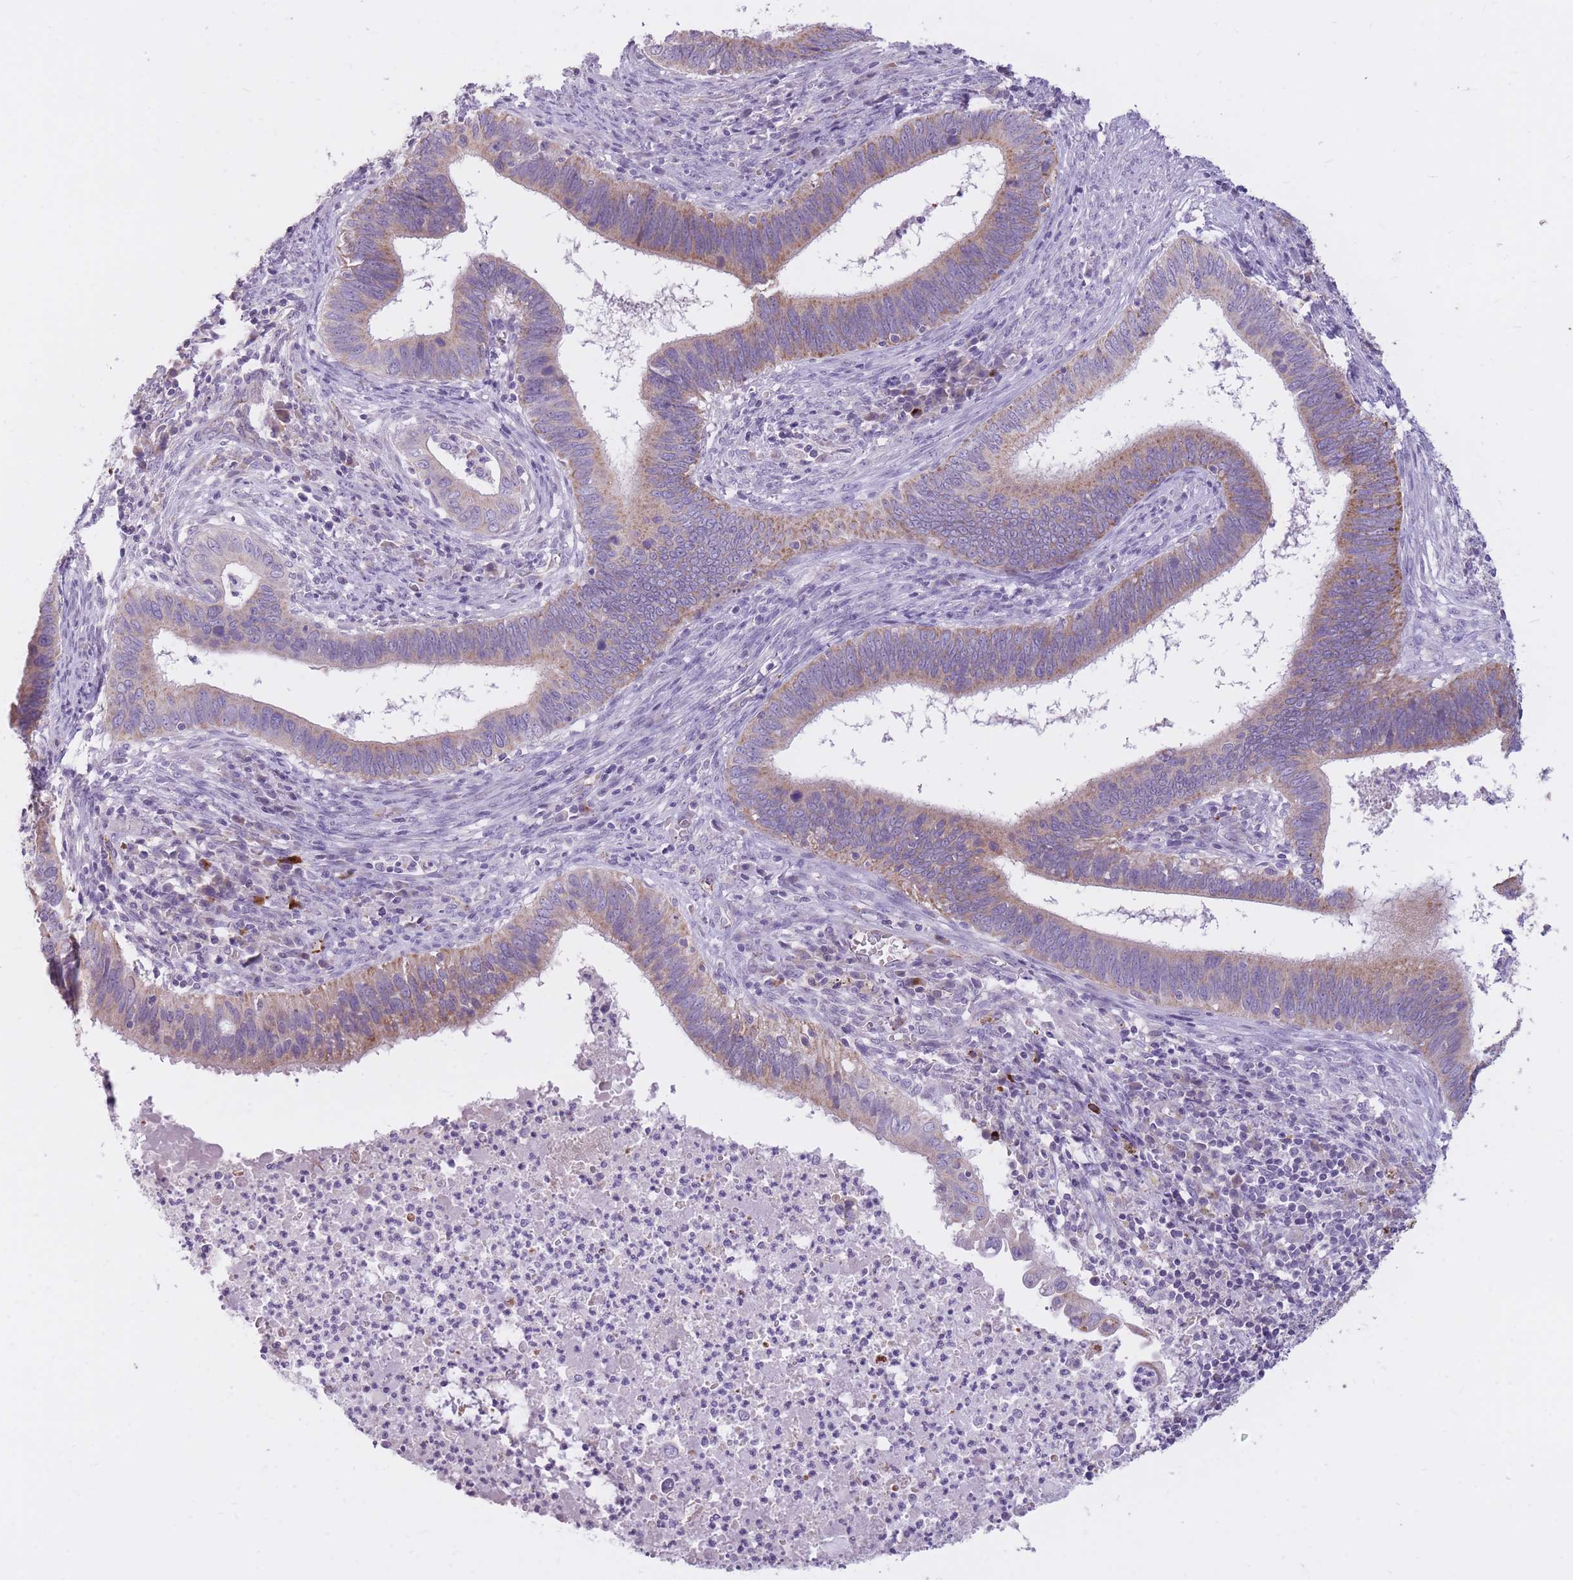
{"staining": {"intensity": "weak", "quantity": "25%-75%", "location": "cytoplasmic/membranous"}, "tissue": "cervical cancer", "cell_type": "Tumor cells", "image_type": "cancer", "snomed": [{"axis": "morphology", "description": "Adenocarcinoma, NOS"}, {"axis": "topography", "description": "Cervix"}], "caption": "Protein staining exhibits weak cytoplasmic/membranous expression in about 25%-75% of tumor cells in cervical adenocarcinoma. (Brightfield microscopy of DAB IHC at high magnification).", "gene": "RNF170", "patient": {"sex": "female", "age": 42}}